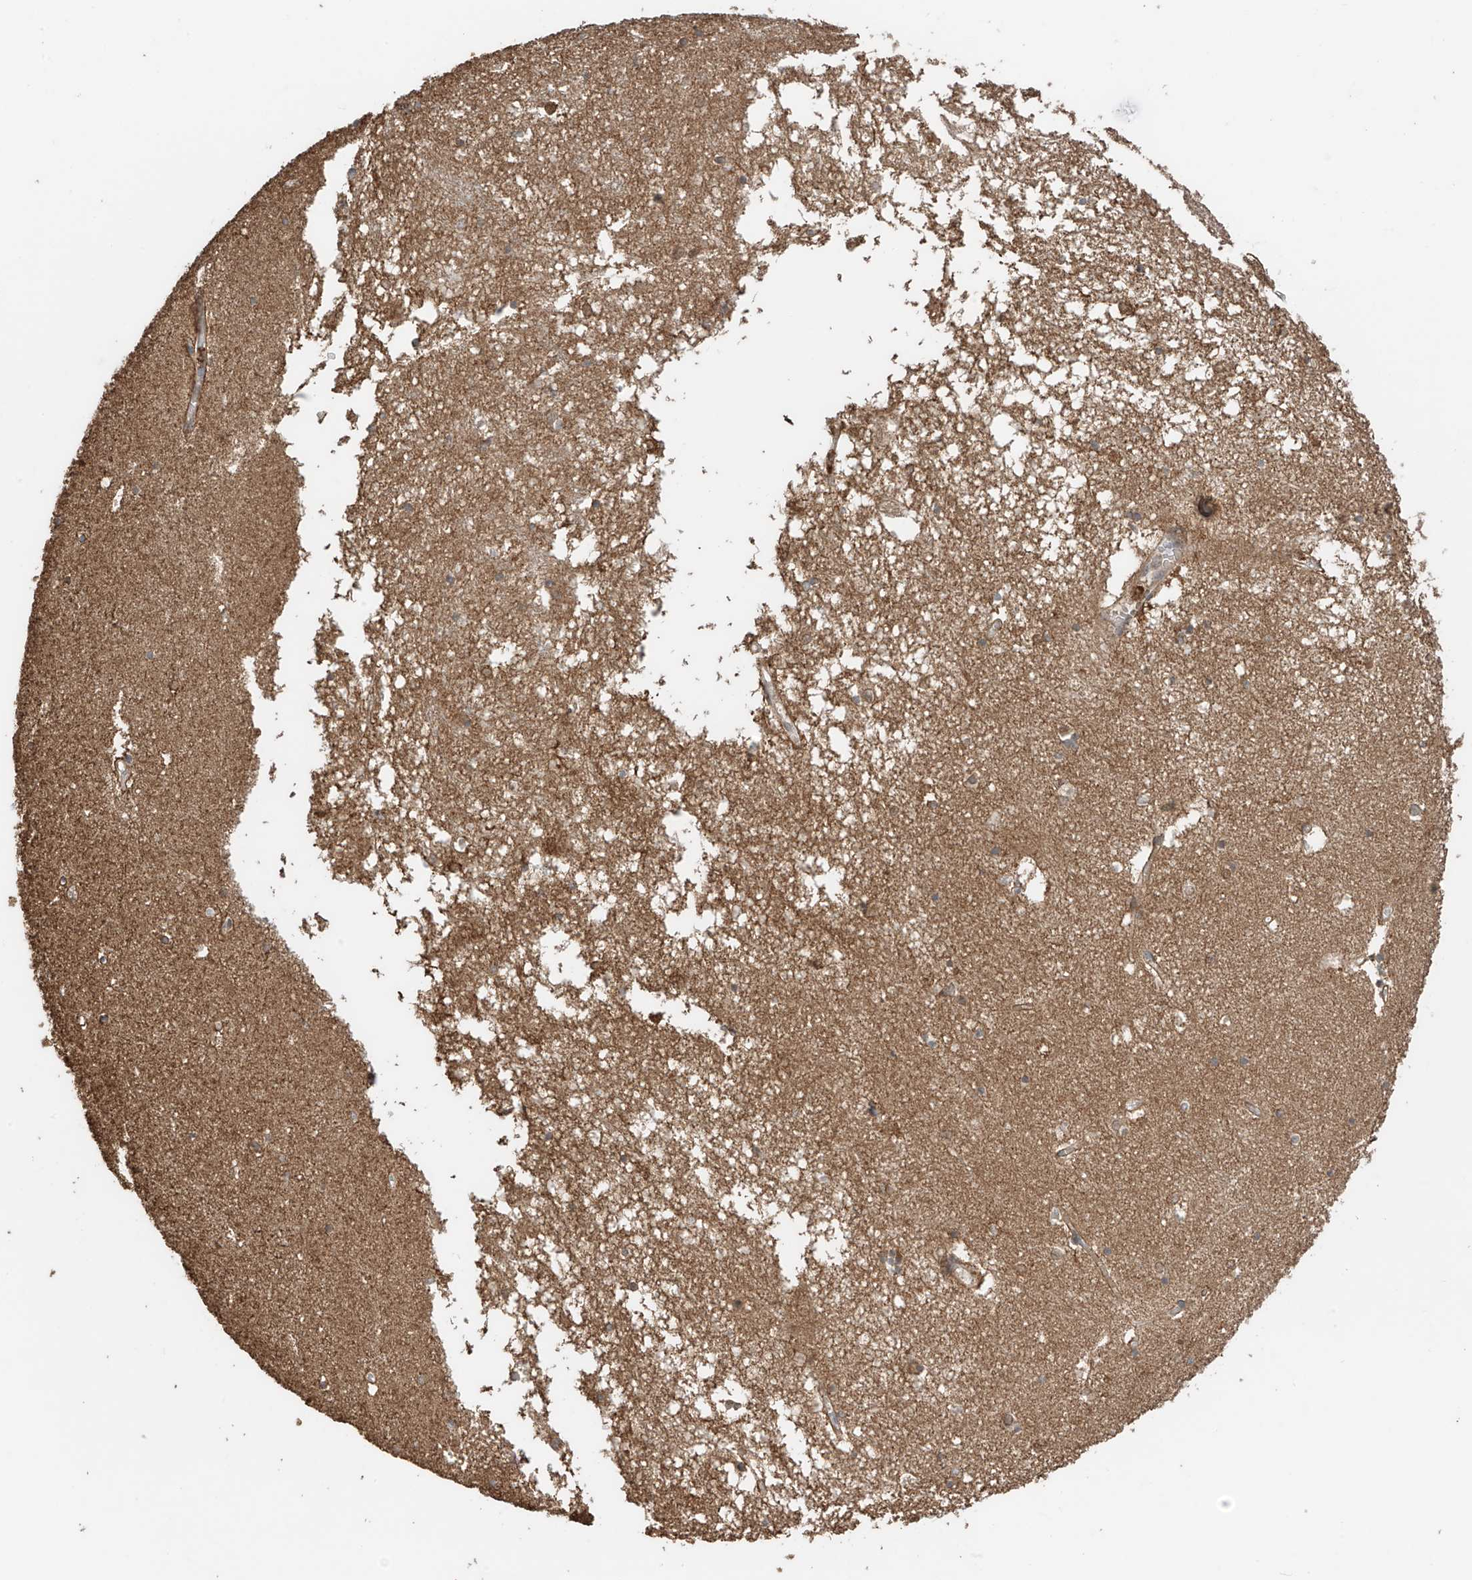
{"staining": {"intensity": "moderate", "quantity": "<25%", "location": "cytoplasmic/membranous"}, "tissue": "hippocampus", "cell_type": "Glial cells", "image_type": "normal", "snomed": [{"axis": "morphology", "description": "Normal tissue, NOS"}, {"axis": "topography", "description": "Hippocampus"}], "caption": "Glial cells display low levels of moderate cytoplasmic/membranous positivity in about <25% of cells in benign hippocampus.", "gene": "AHCTF1", "patient": {"sex": "male", "age": 70}}